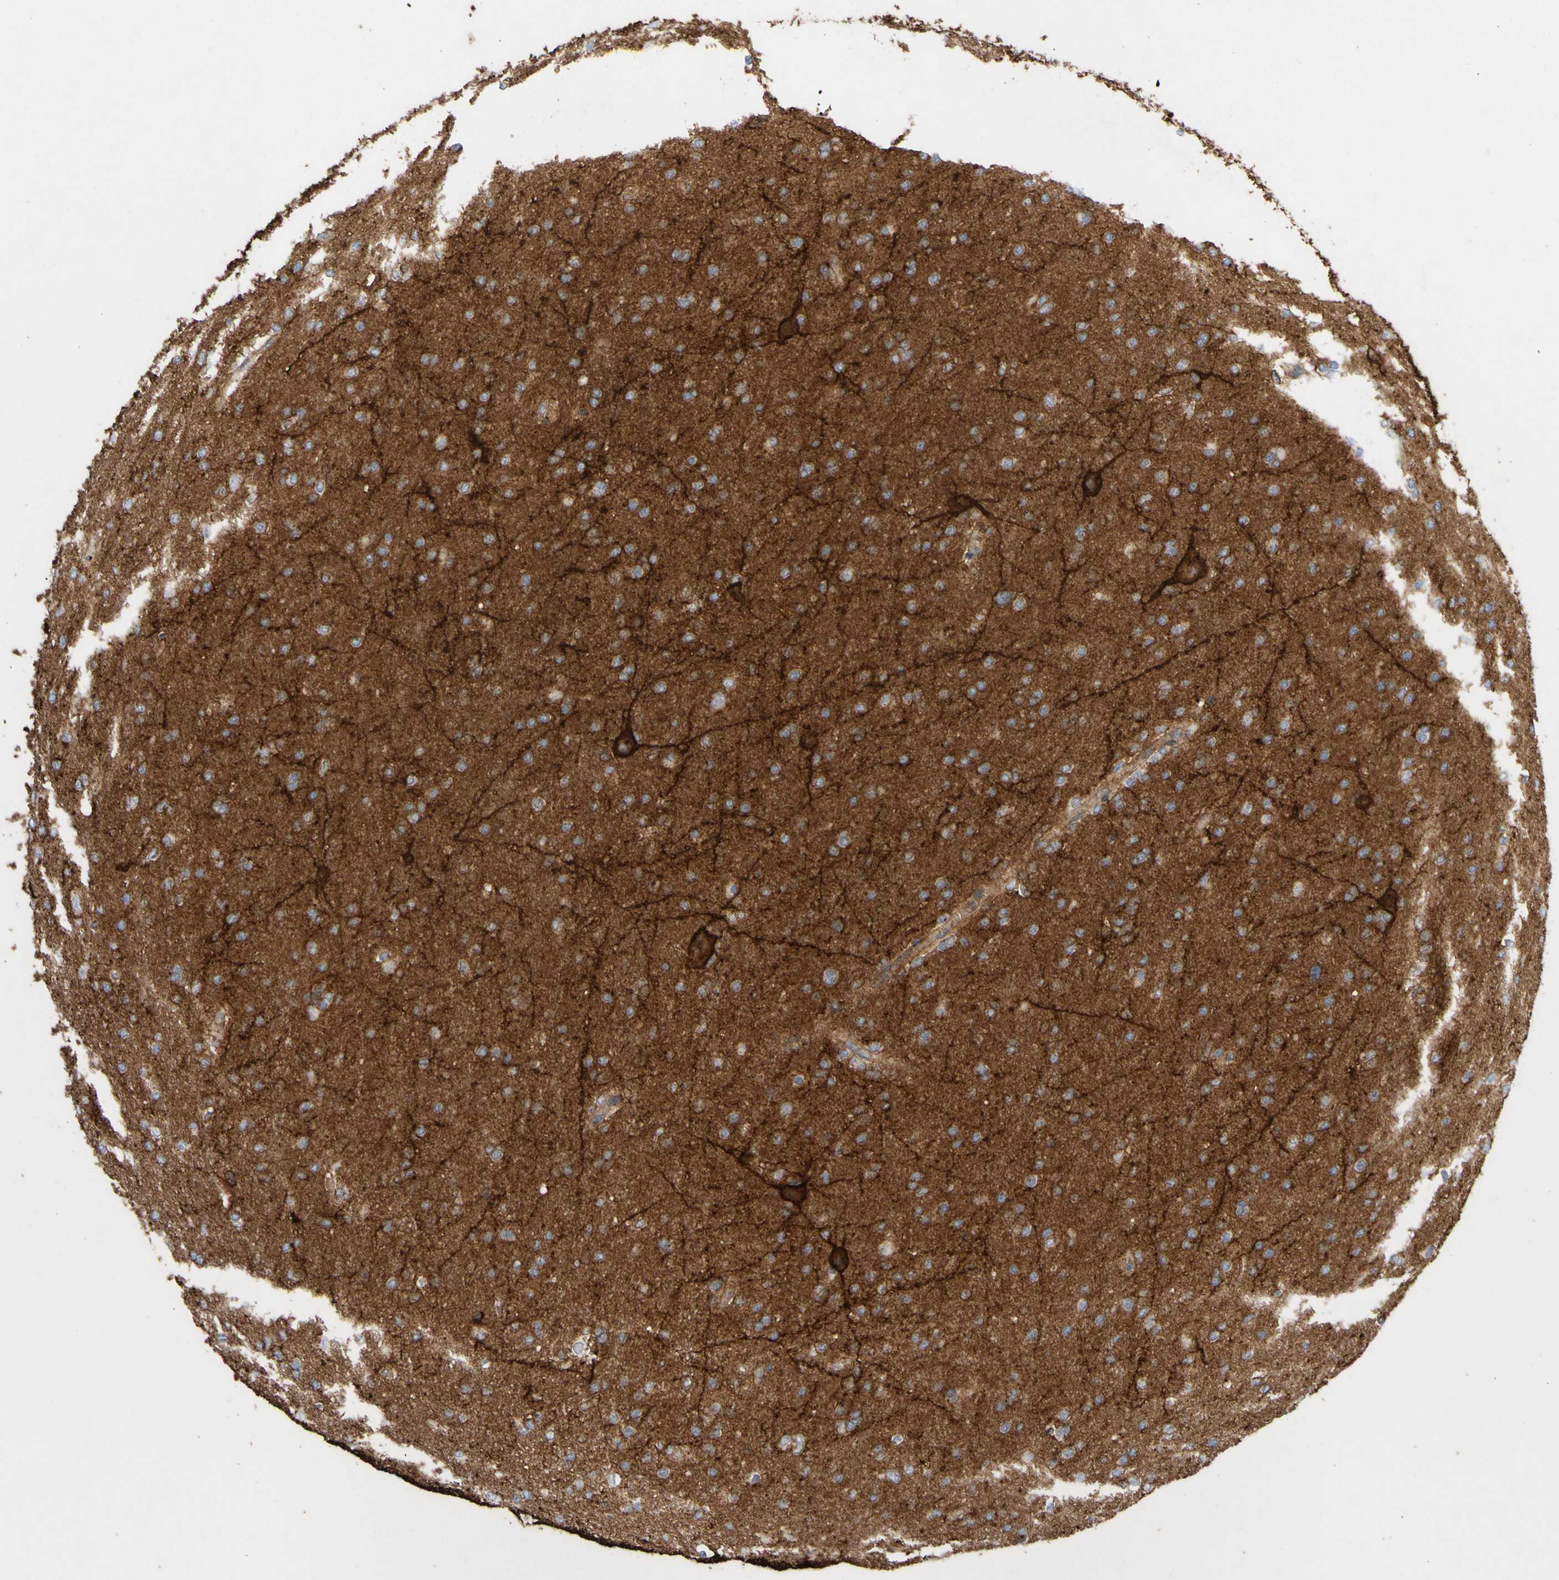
{"staining": {"intensity": "negative", "quantity": "none", "location": "none"}, "tissue": "glioma", "cell_type": "Tumor cells", "image_type": "cancer", "snomed": [{"axis": "morphology", "description": "Glioma, malignant, High grade"}, {"axis": "topography", "description": "Cerebral cortex"}], "caption": "Immunohistochemistry photomicrograph of human malignant high-grade glioma stained for a protein (brown), which displays no expression in tumor cells.", "gene": "ATP2A3", "patient": {"sex": "female", "age": 36}}